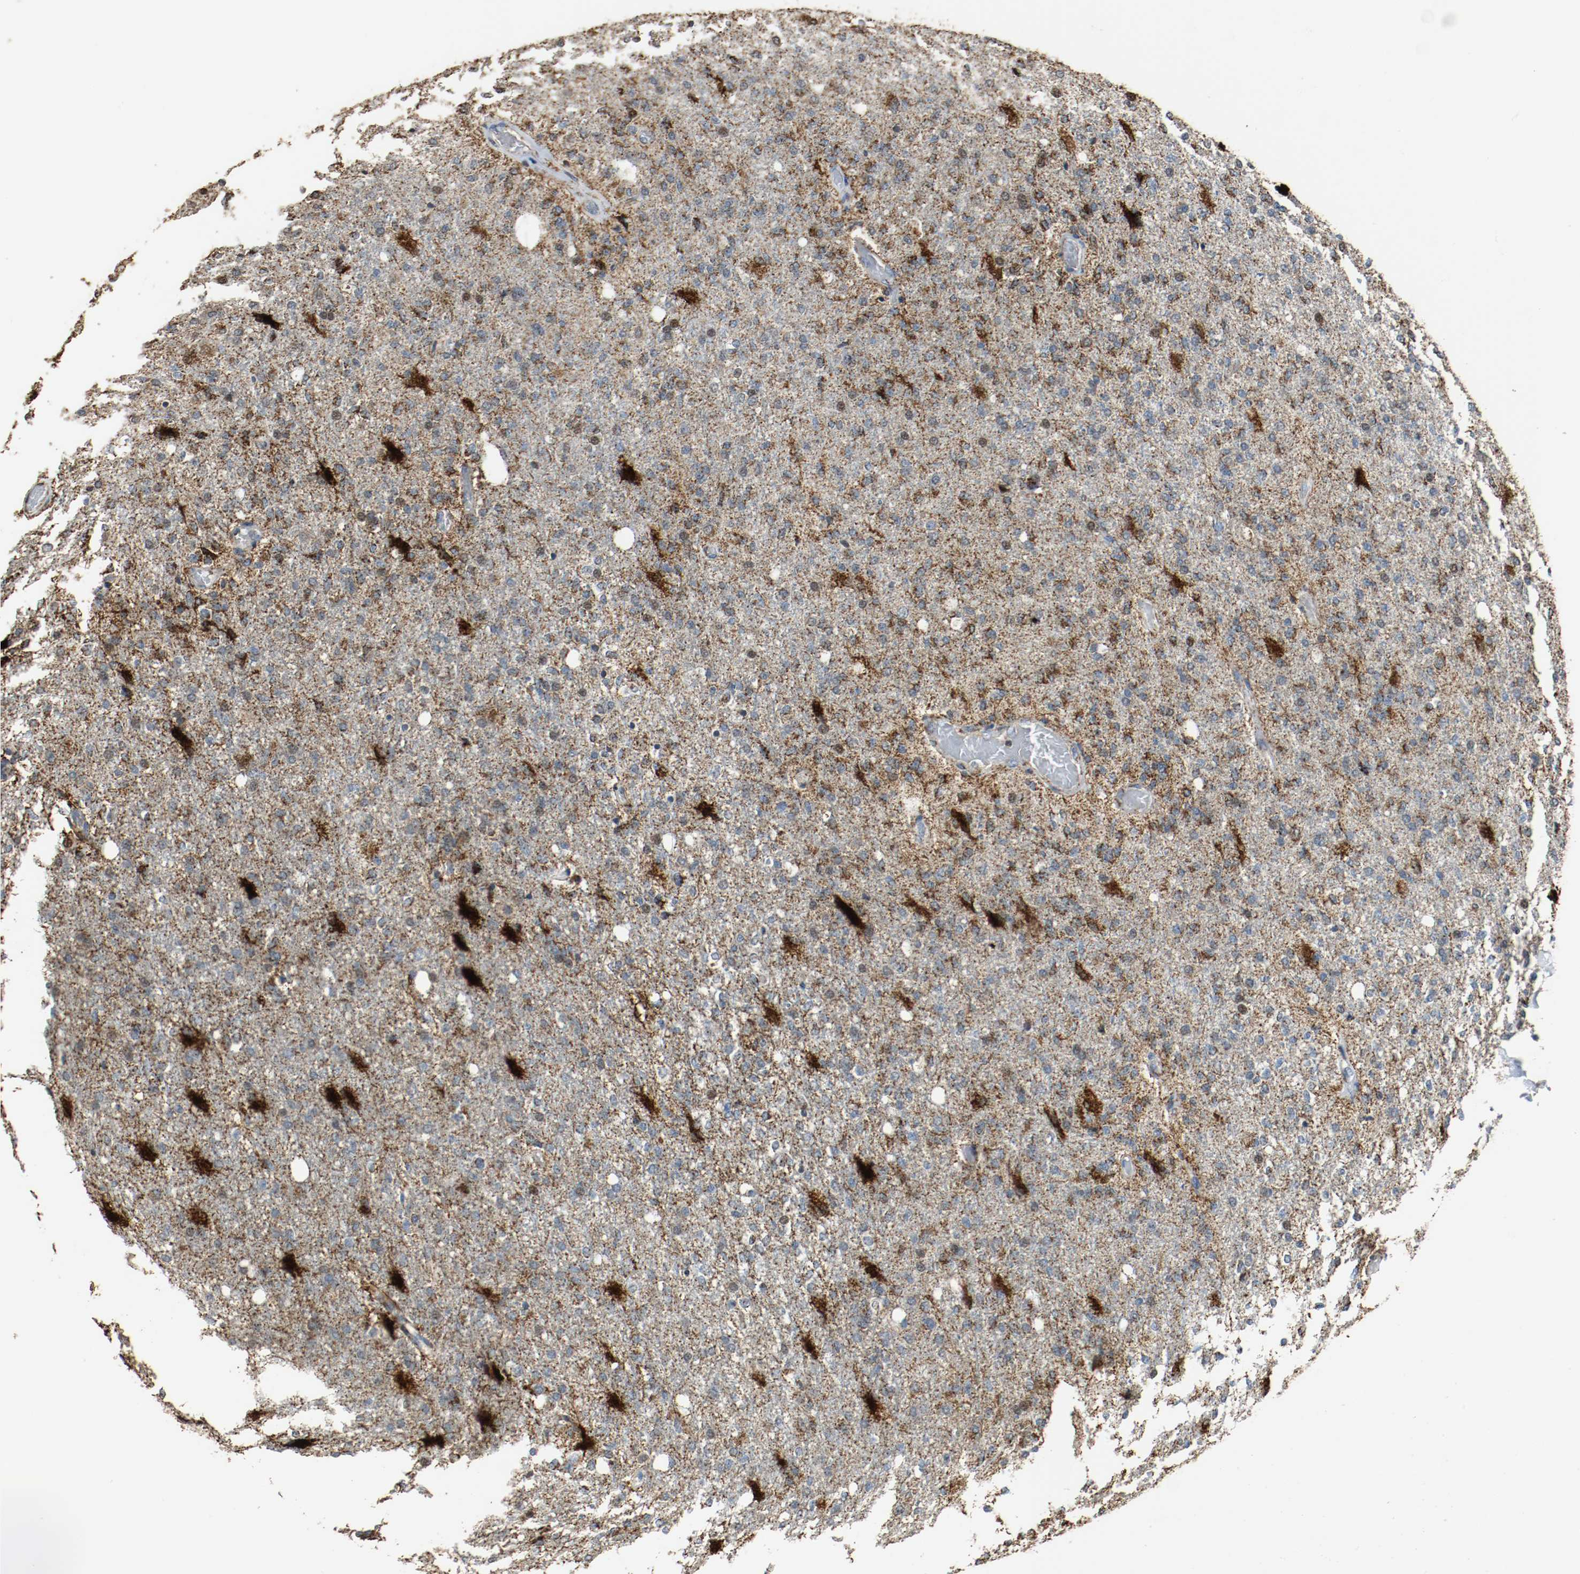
{"staining": {"intensity": "strong", "quantity": ">75%", "location": "cytoplasmic/membranous"}, "tissue": "glioma", "cell_type": "Tumor cells", "image_type": "cancer", "snomed": [{"axis": "morphology", "description": "Normal tissue, NOS"}, {"axis": "morphology", "description": "Glioma, malignant, High grade"}, {"axis": "topography", "description": "Cerebral cortex"}], "caption": "Glioma stained for a protein shows strong cytoplasmic/membranous positivity in tumor cells. (Stains: DAB in brown, nuclei in blue, Microscopy: brightfield microscopy at high magnification).", "gene": "ALDH4A1", "patient": {"sex": "male", "age": 77}}